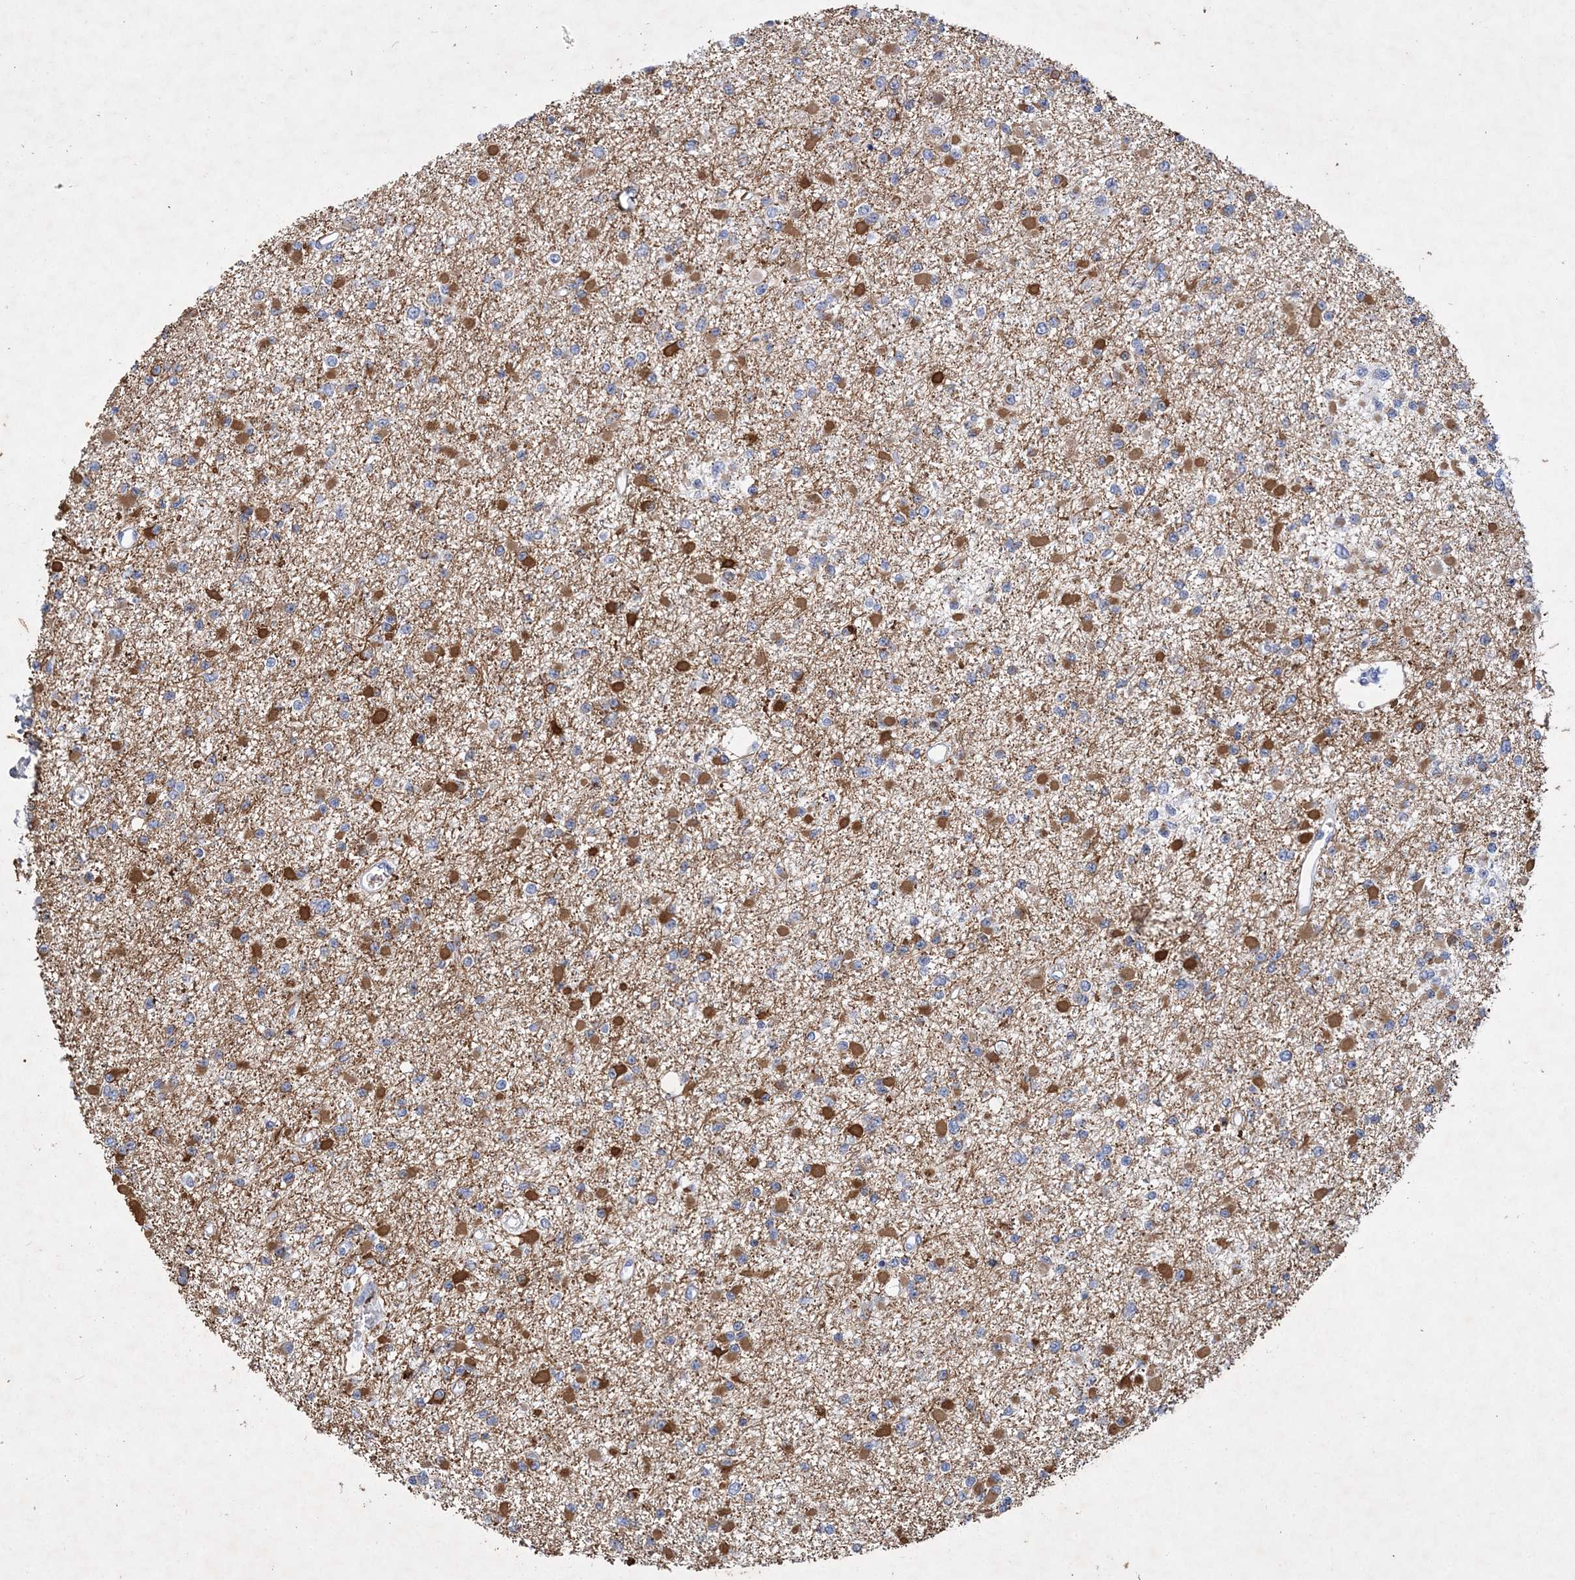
{"staining": {"intensity": "moderate", "quantity": "<25%", "location": "cytoplasmic/membranous"}, "tissue": "glioma", "cell_type": "Tumor cells", "image_type": "cancer", "snomed": [{"axis": "morphology", "description": "Glioma, malignant, Low grade"}, {"axis": "topography", "description": "Brain"}], "caption": "An IHC micrograph of neoplastic tissue is shown. Protein staining in brown highlights moderate cytoplasmic/membranous positivity in glioma within tumor cells. The staining is performed using DAB brown chromogen to label protein expression. The nuclei are counter-stained blue using hematoxylin.", "gene": "COPS8", "patient": {"sex": "female", "age": 22}}